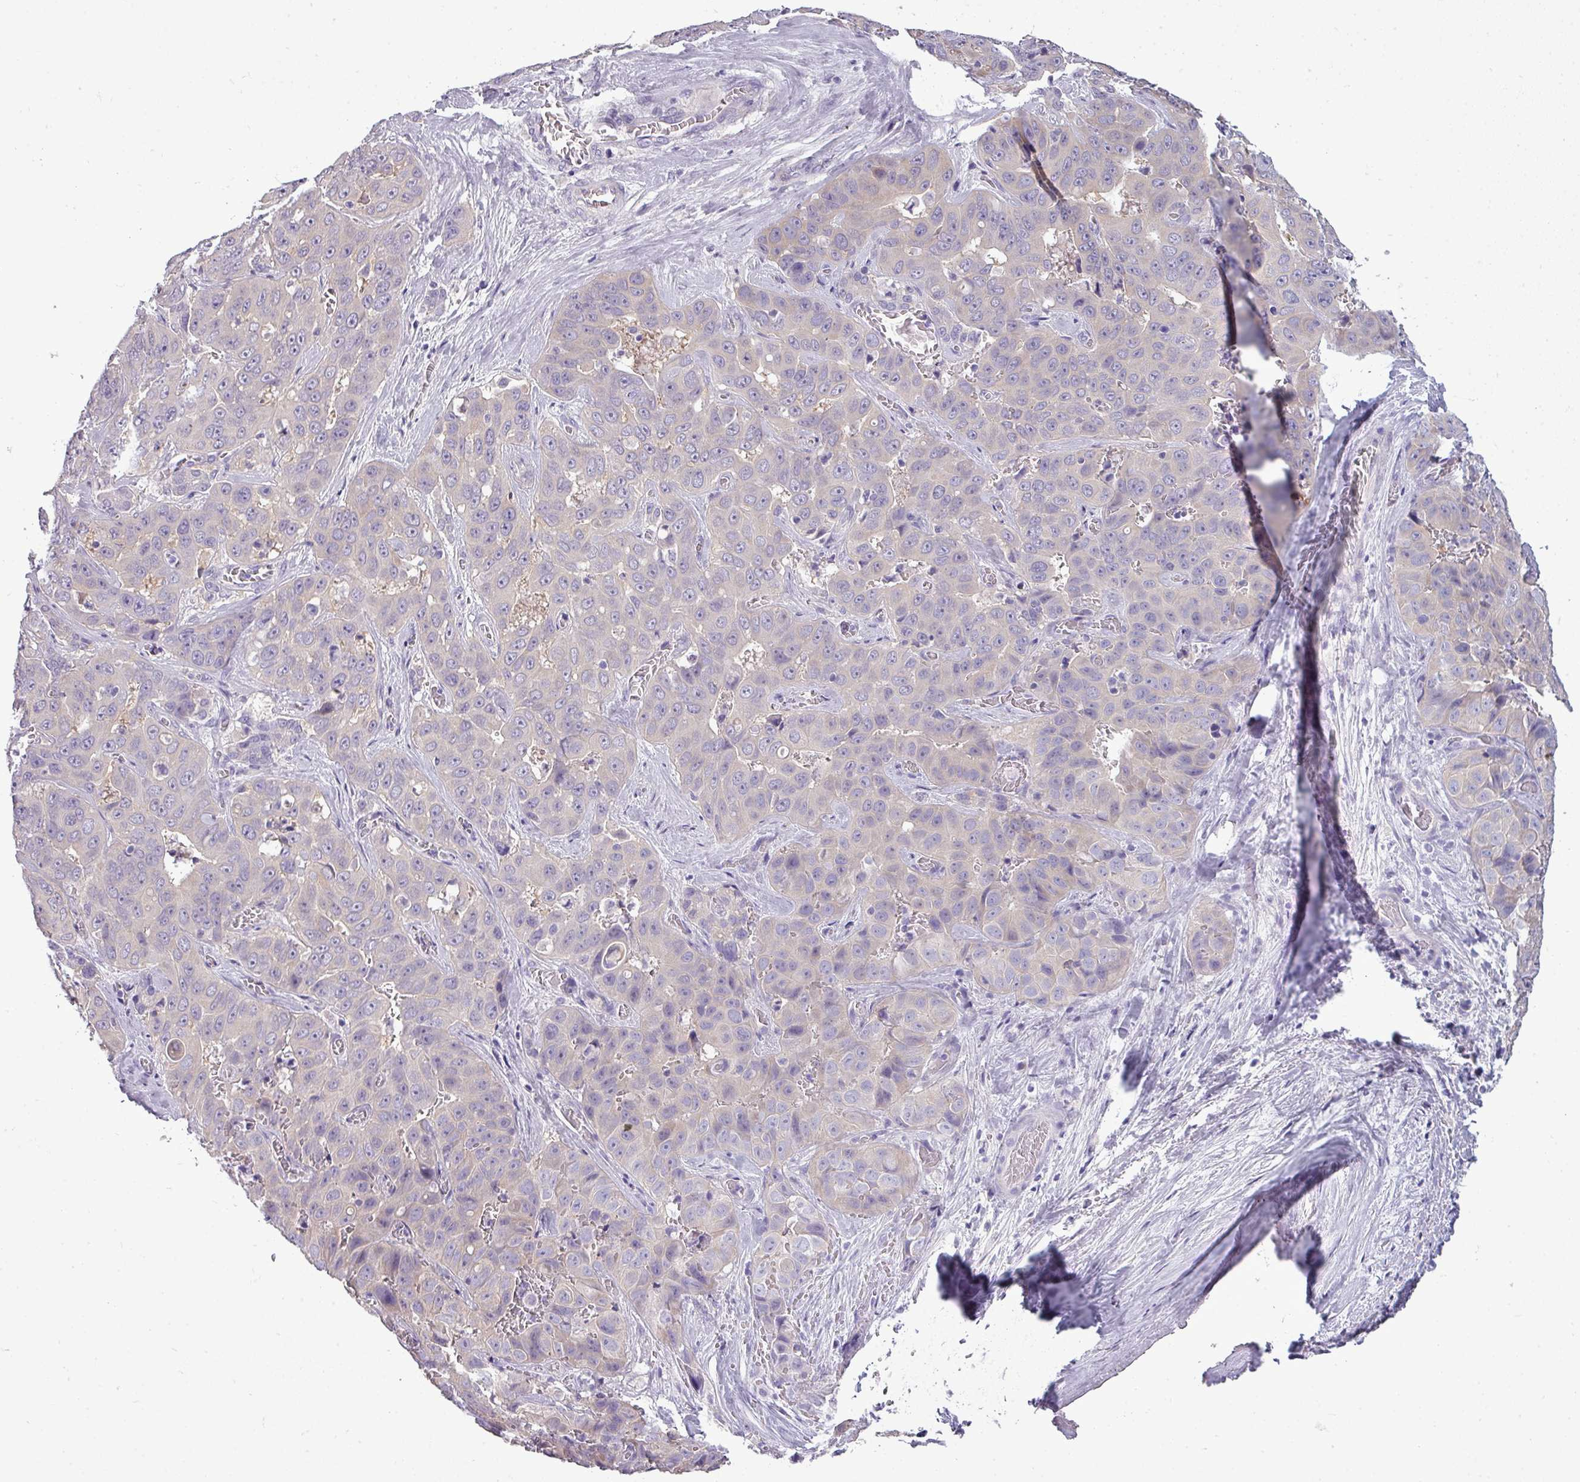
{"staining": {"intensity": "negative", "quantity": "none", "location": "none"}, "tissue": "liver cancer", "cell_type": "Tumor cells", "image_type": "cancer", "snomed": [{"axis": "morphology", "description": "Cholangiocarcinoma"}, {"axis": "topography", "description": "Liver"}], "caption": "Micrograph shows no significant protein staining in tumor cells of liver cancer. (DAB IHC with hematoxylin counter stain).", "gene": "DNAAF9", "patient": {"sex": "female", "age": 52}}